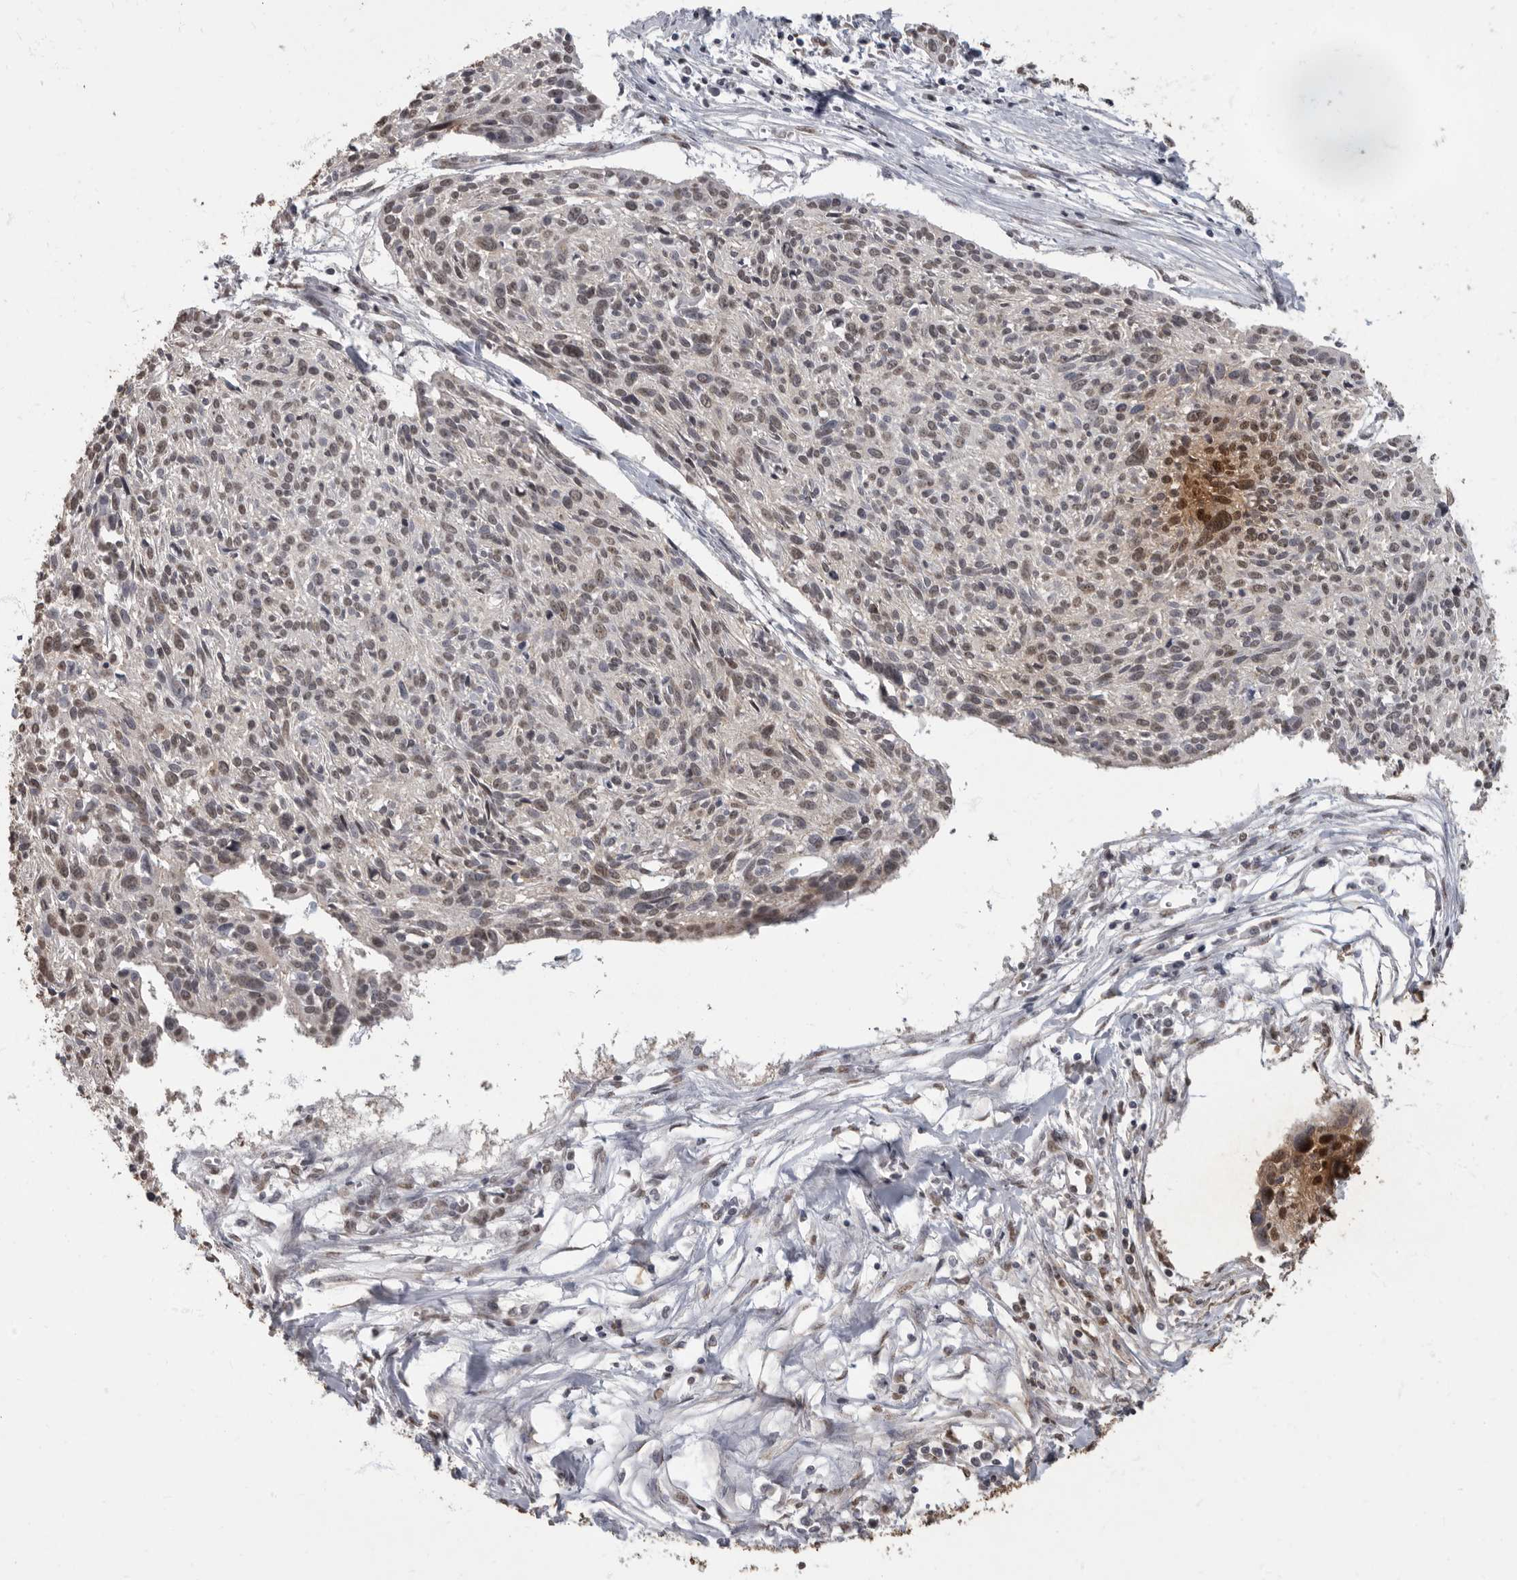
{"staining": {"intensity": "weak", "quantity": ">75%", "location": "nuclear"}, "tissue": "cervical cancer", "cell_type": "Tumor cells", "image_type": "cancer", "snomed": [{"axis": "morphology", "description": "Squamous cell carcinoma, NOS"}, {"axis": "topography", "description": "Cervix"}], "caption": "DAB immunohistochemical staining of human squamous cell carcinoma (cervical) displays weak nuclear protein expression in about >75% of tumor cells.", "gene": "NBL1", "patient": {"sex": "female", "age": 51}}